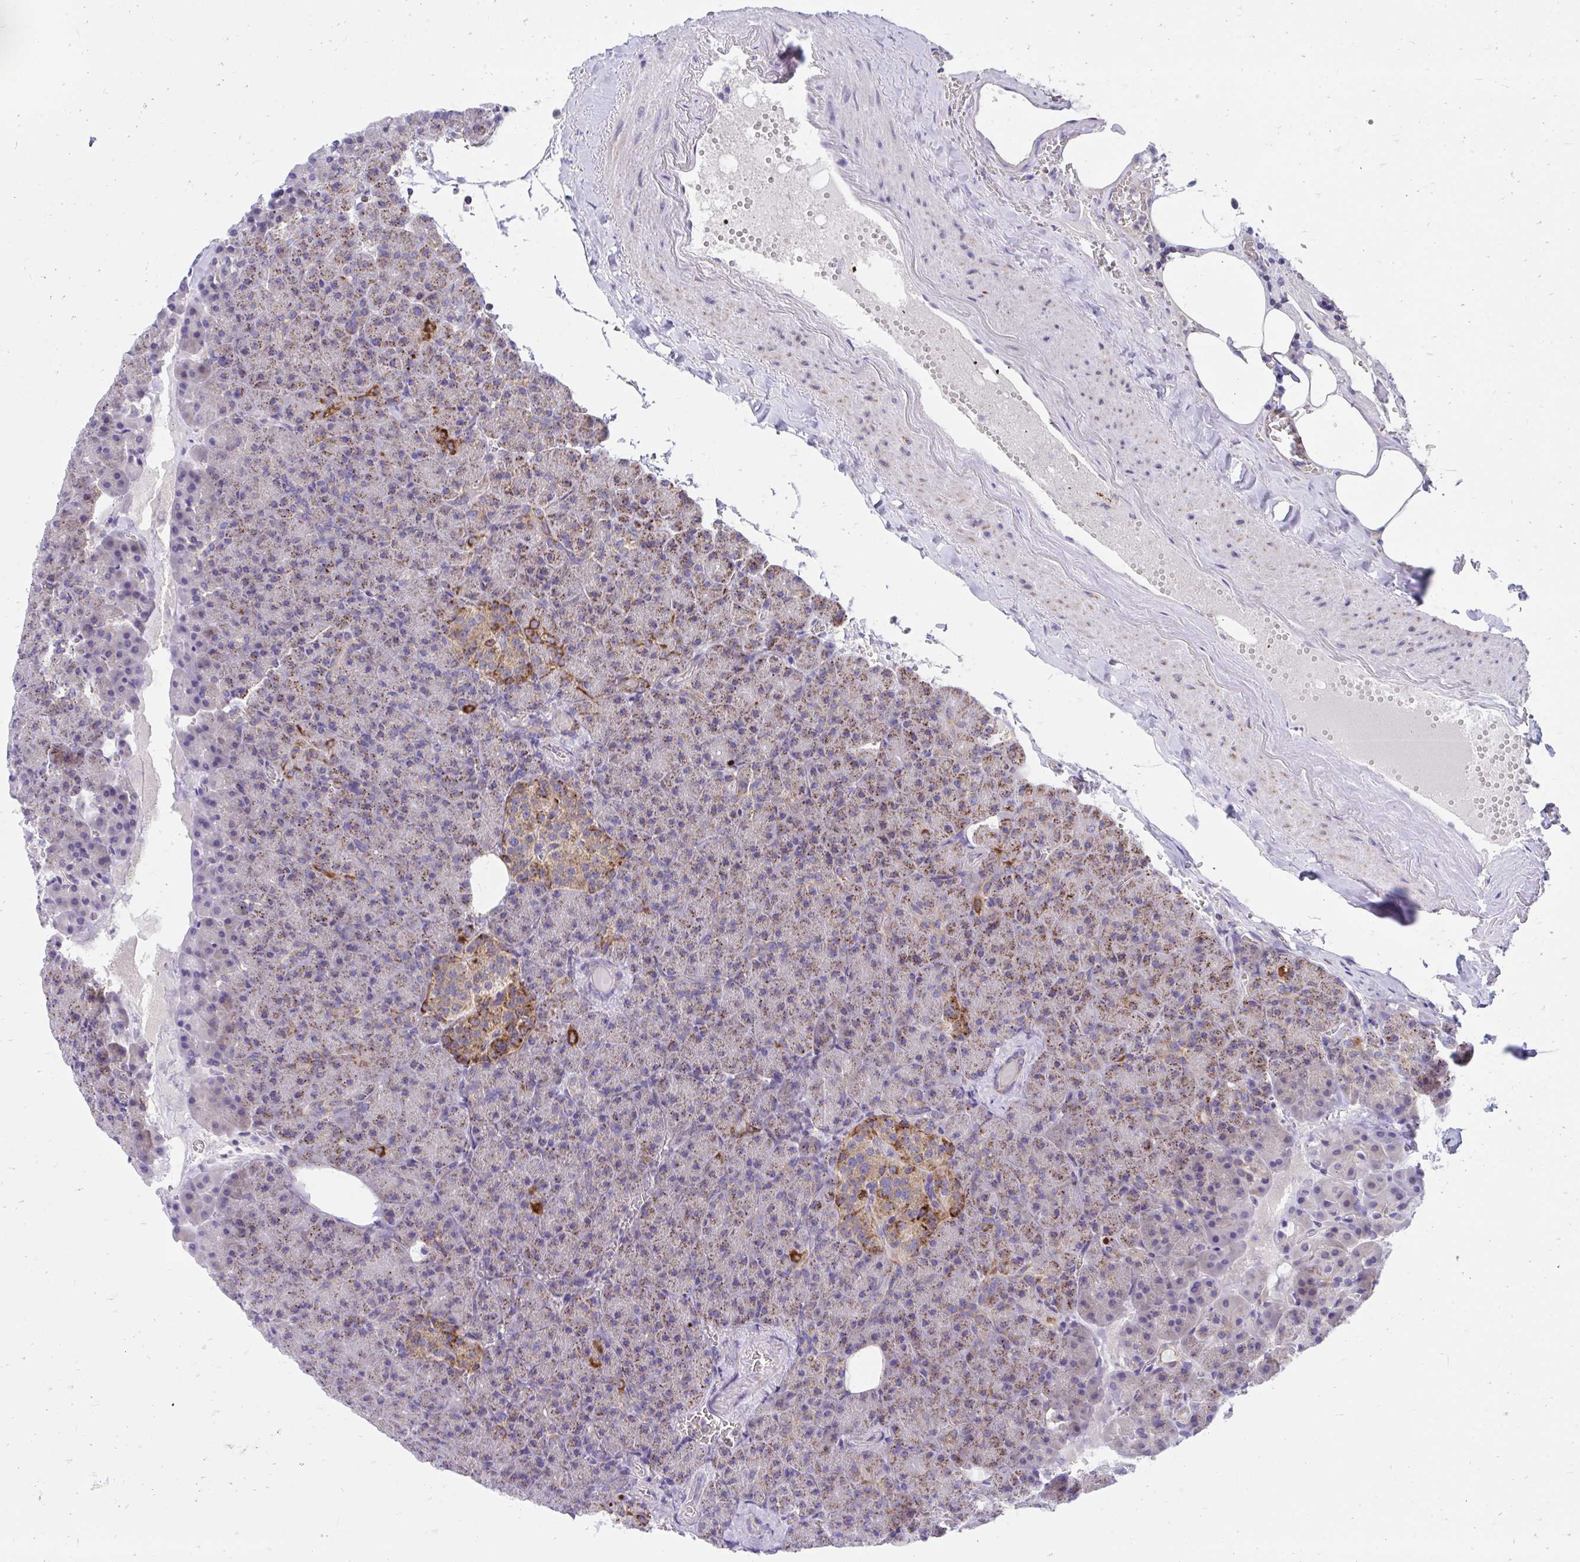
{"staining": {"intensity": "moderate", "quantity": "25%-75%", "location": "cytoplasmic/membranous"}, "tissue": "pancreas", "cell_type": "Exocrine glandular cells", "image_type": "normal", "snomed": [{"axis": "morphology", "description": "Normal tissue, NOS"}, {"axis": "topography", "description": "Pancreas"}], "caption": "The micrograph demonstrates a brown stain indicating the presence of a protein in the cytoplasmic/membranous of exocrine glandular cells in pancreas. The protein of interest is shown in brown color, while the nuclei are stained blue.", "gene": "FHIP1B", "patient": {"sex": "female", "age": 74}}